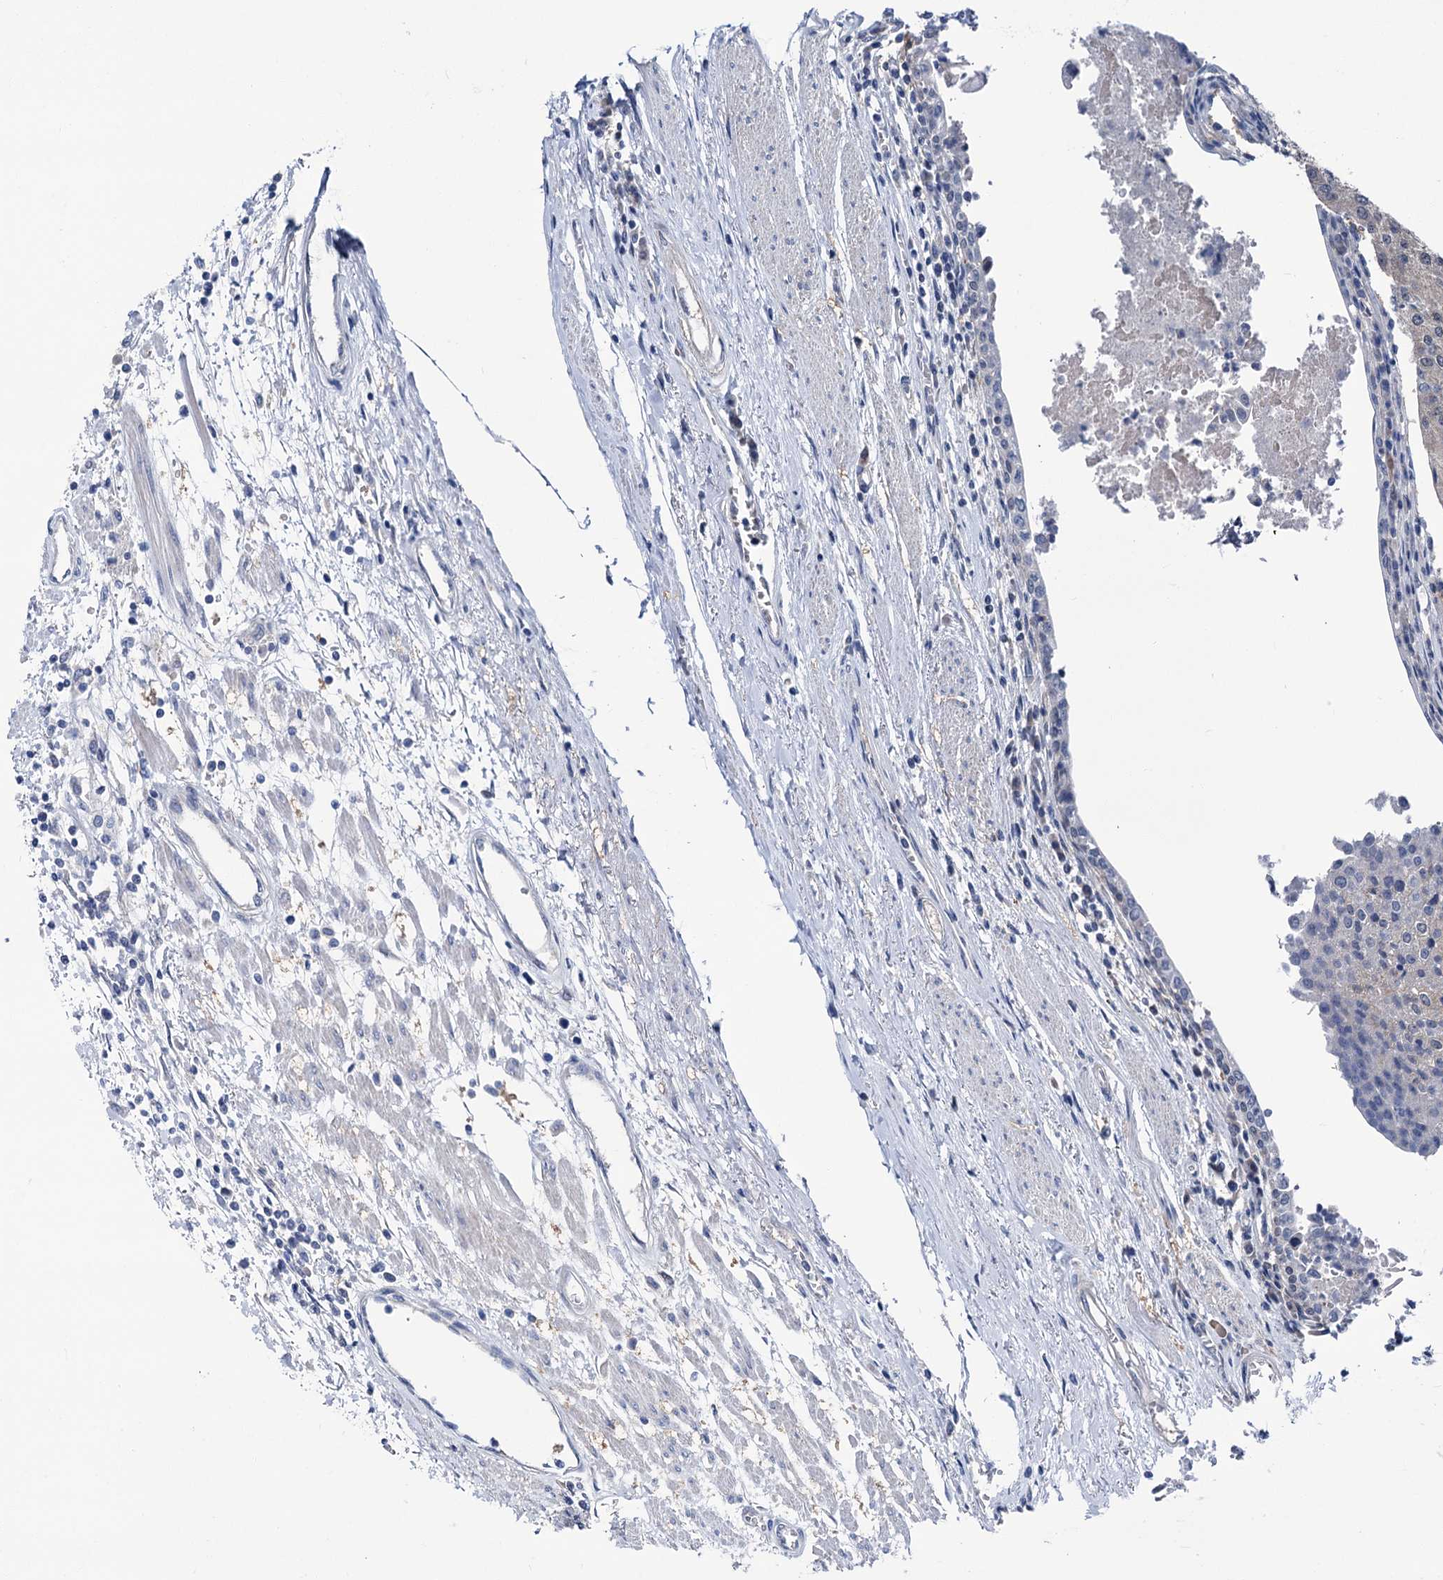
{"staining": {"intensity": "negative", "quantity": "none", "location": "none"}, "tissue": "urothelial cancer", "cell_type": "Tumor cells", "image_type": "cancer", "snomed": [{"axis": "morphology", "description": "Urothelial carcinoma, High grade"}, {"axis": "topography", "description": "Urinary bladder"}], "caption": "The photomicrograph reveals no staining of tumor cells in urothelial carcinoma (high-grade). (DAB (3,3'-diaminobenzidine) immunohistochemistry, high magnification).", "gene": "GLO1", "patient": {"sex": "female", "age": 85}}